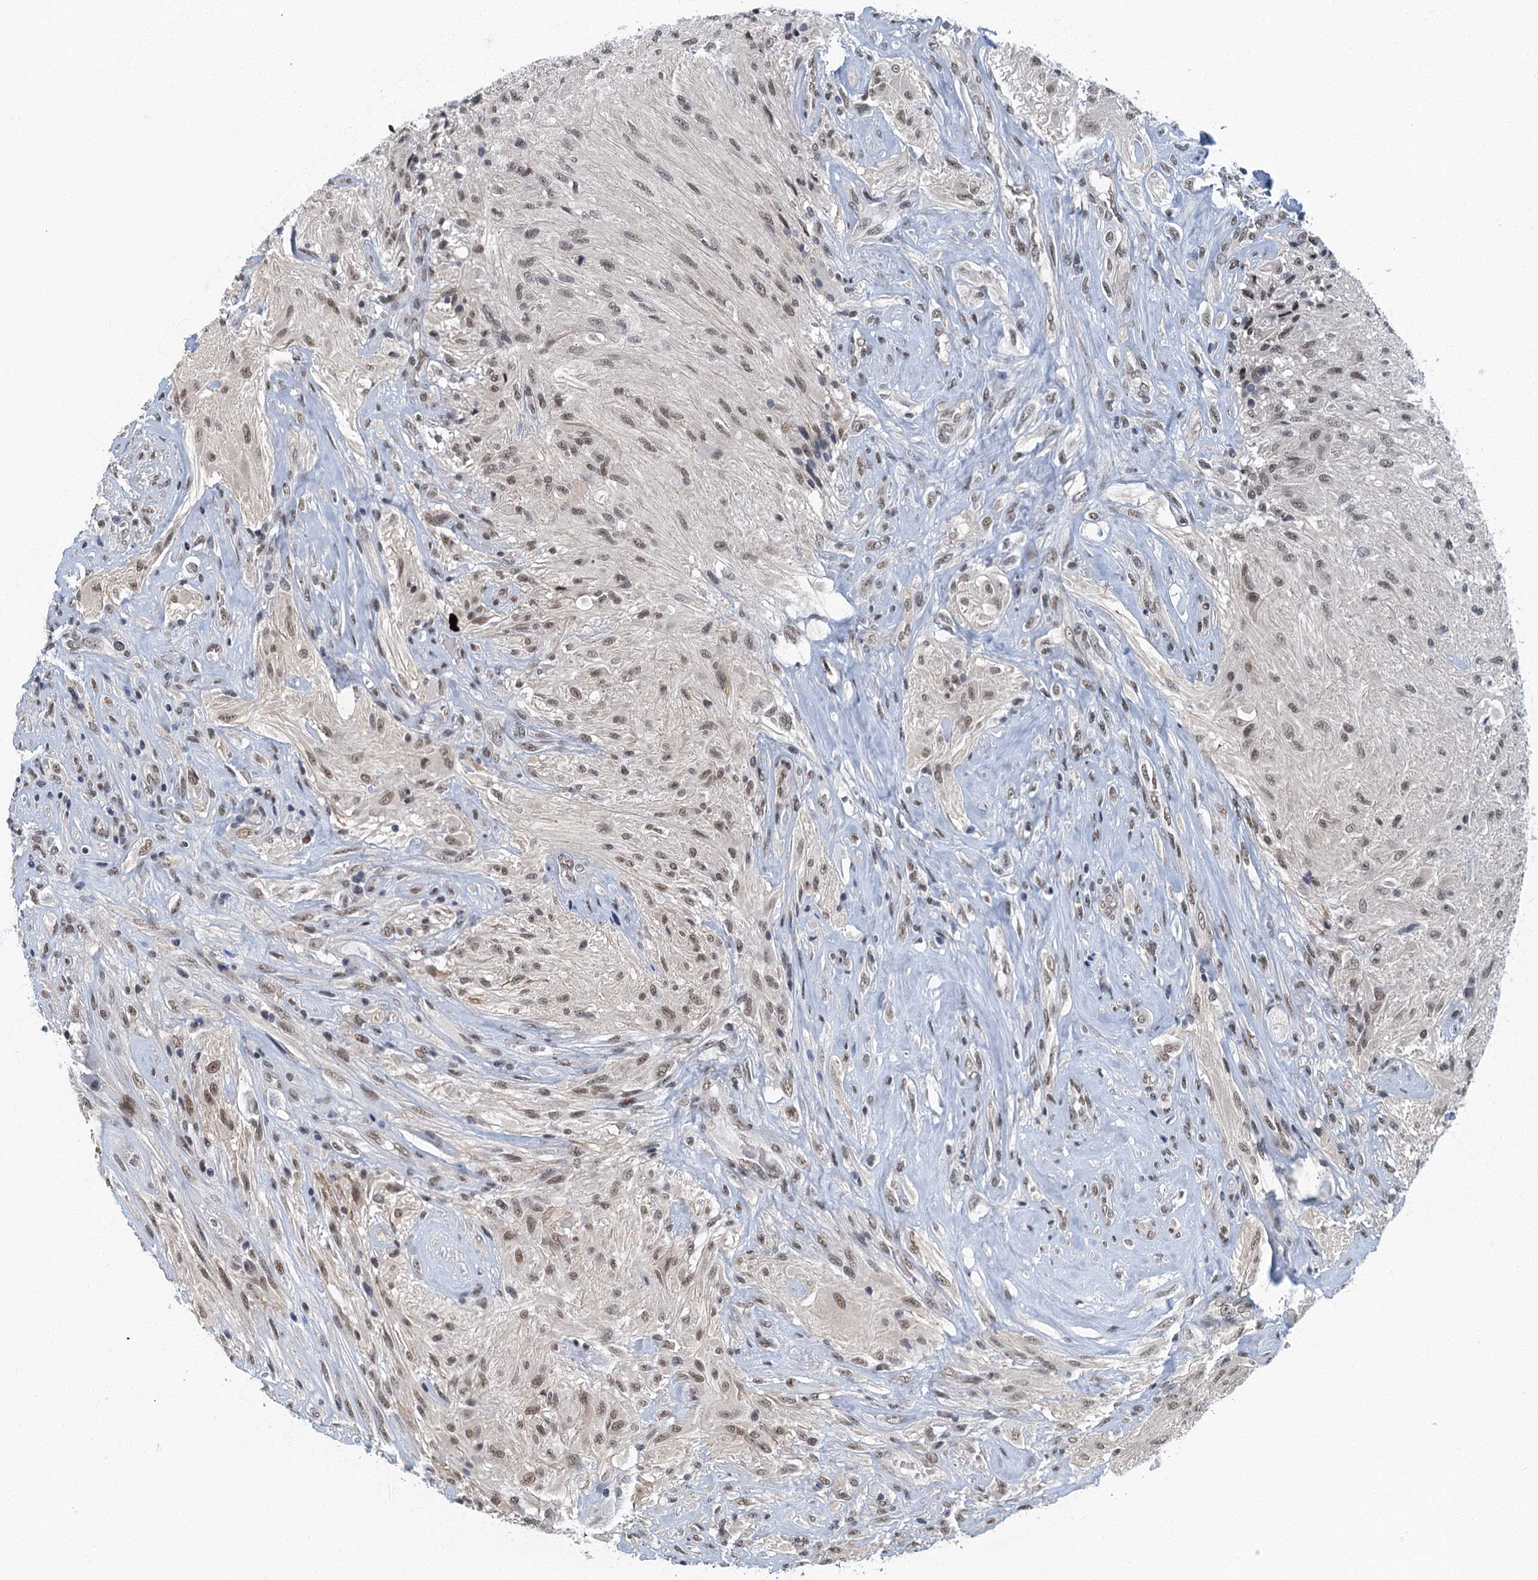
{"staining": {"intensity": "weak", "quantity": ">75%", "location": "nuclear"}, "tissue": "glioma", "cell_type": "Tumor cells", "image_type": "cancer", "snomed": [{"axis": "morphology", "description": "Glioma, malignant, High grade"}, {"axis": "topography", "description": "Brain"}], "caption": "Malignant high-grade glioma was stained to show a protein in brown. There is low levels of weak nuclear positivity in about >75% of tumor cells.", "gene": "GADL1", "patient": {"sex": "male", "age": 56}}